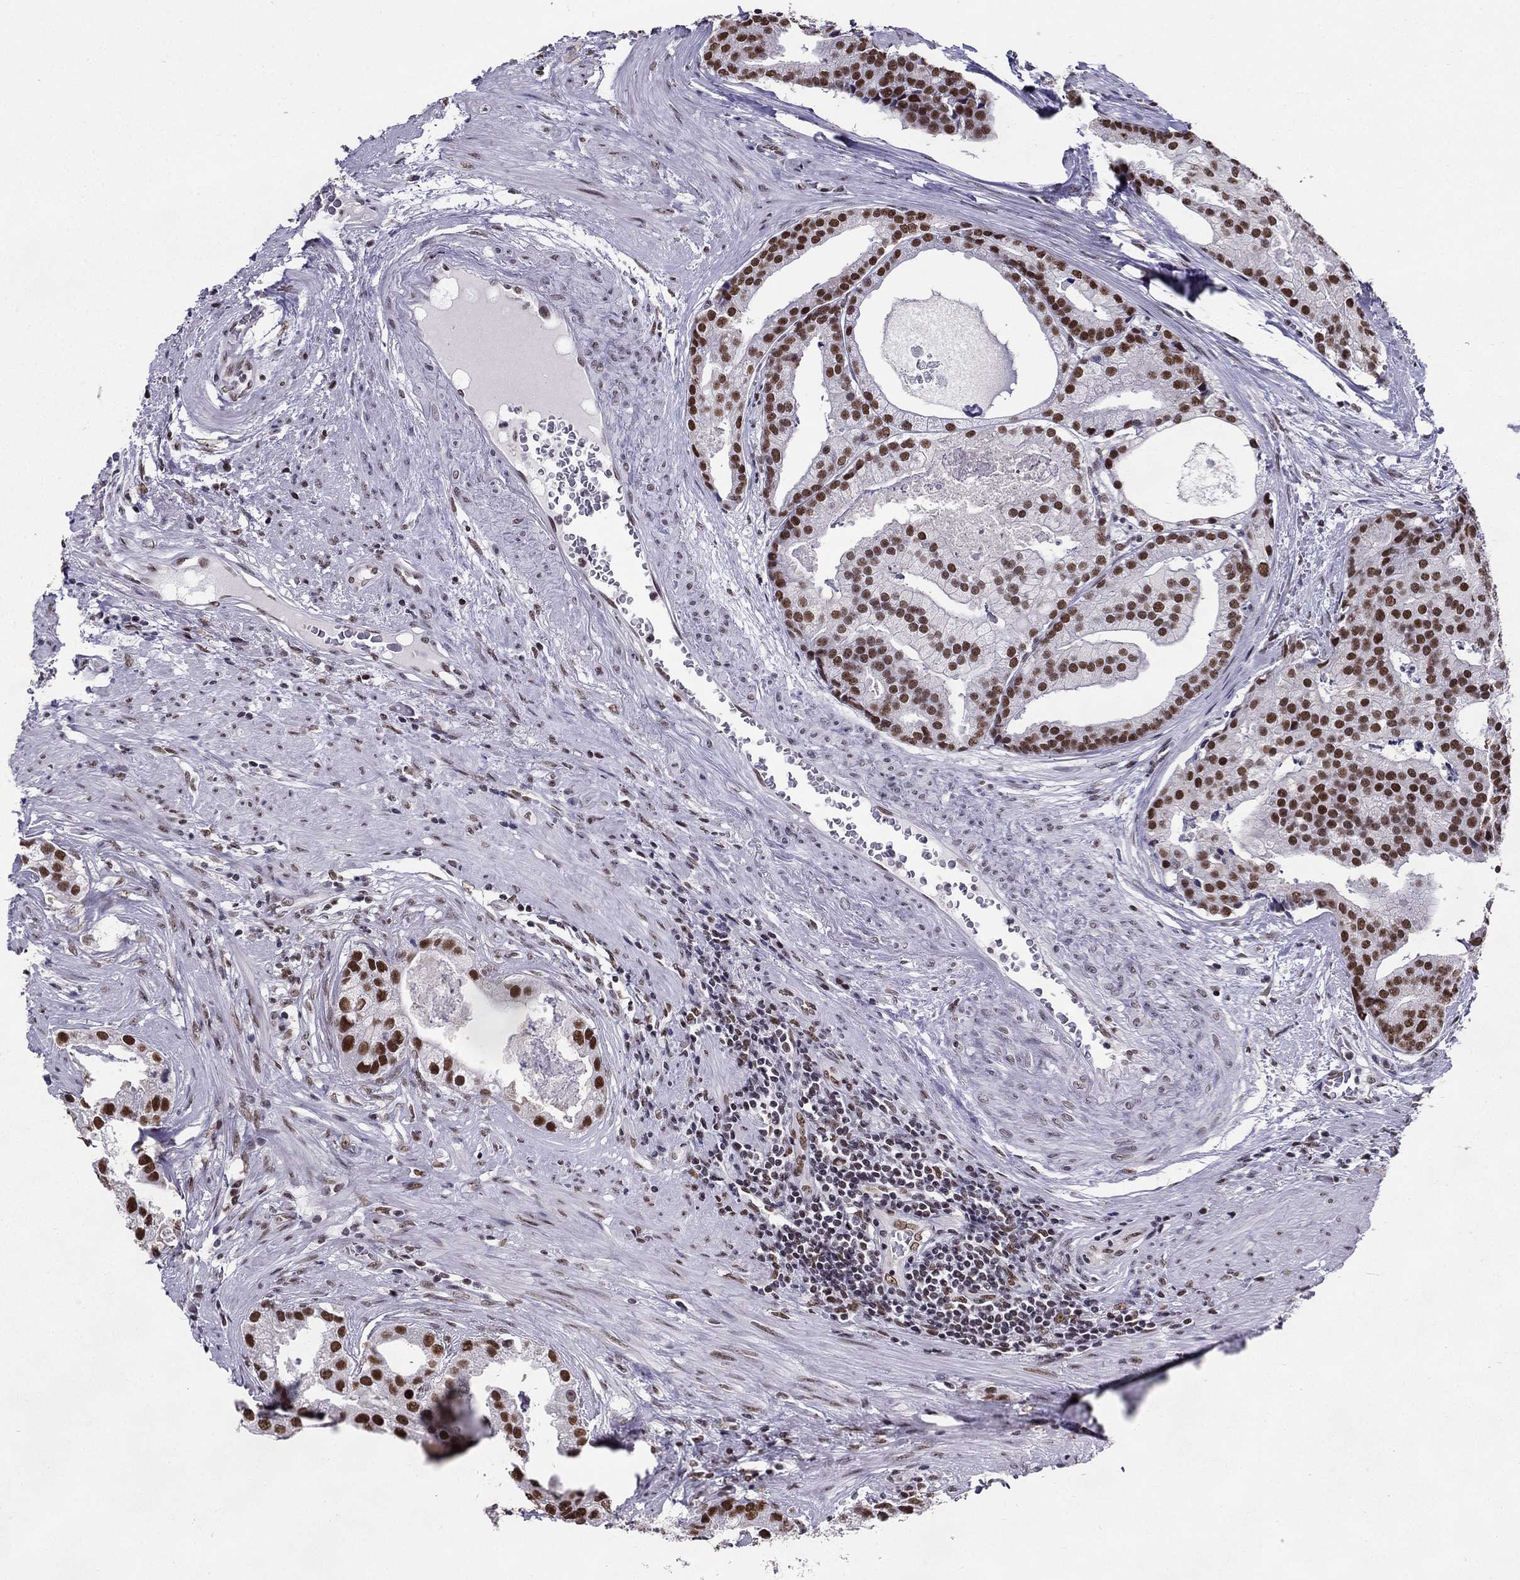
{"staining": {"intensity": "strong", "quantity": ">75%", "location": "nuclear"}, "tissue": "prostate cancer", "cell_type": "Tumor cells", "image_type": "cancer", "snomed": [{"axis": "morphology", "description": "Adenocarcinoma, NOS"}, {"axis": "topography", "description": "Prostate and seminal vesicle, NOS"}, {"axis": "topography", "description": "Prostate"}], "caption": "Protein staining displays strong nuclear staining in approximately >75% of tumor cells in prostate cancer (adenocarcinoma).", "gene": "ZNF420", "patient": {"sex": "male", "age": 44}}